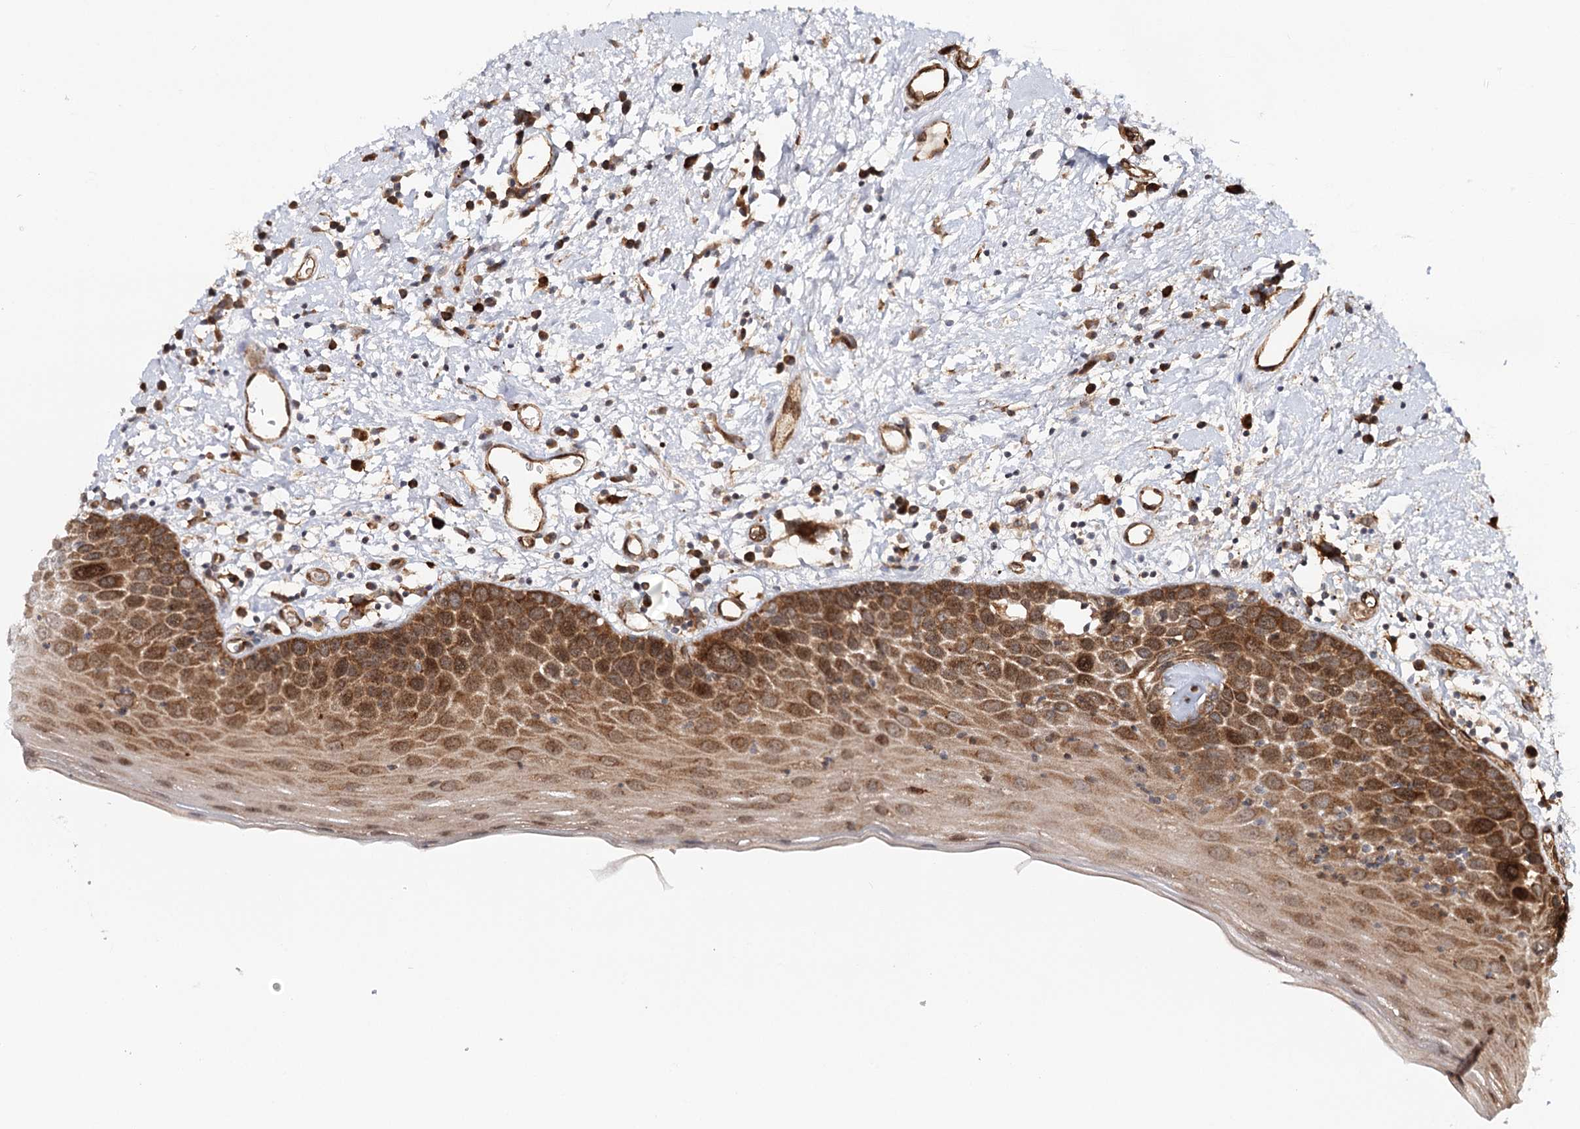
{"staining": {"intensity": "strong", "quantity": "25%-75%", "location": "cytoplasmic/membranous"}, "tissue": "oral mucosa", "cell_type": "Squamous epithelial cells", "image_type": "normal", "snomed": [{"axis": "morphology", "description": "Normal tissue, NOS"}, {"axis": "topography", "description": "Oral tissue"}], "caption": "Oral mucosa stained for a protein (brown) shows strong cytoplasmic/membranous positive staining in approximately 25%-75% of squamous epithelial cells.", "gene": "MKNK1", "patient": {"sex": "male", "age": 74}}